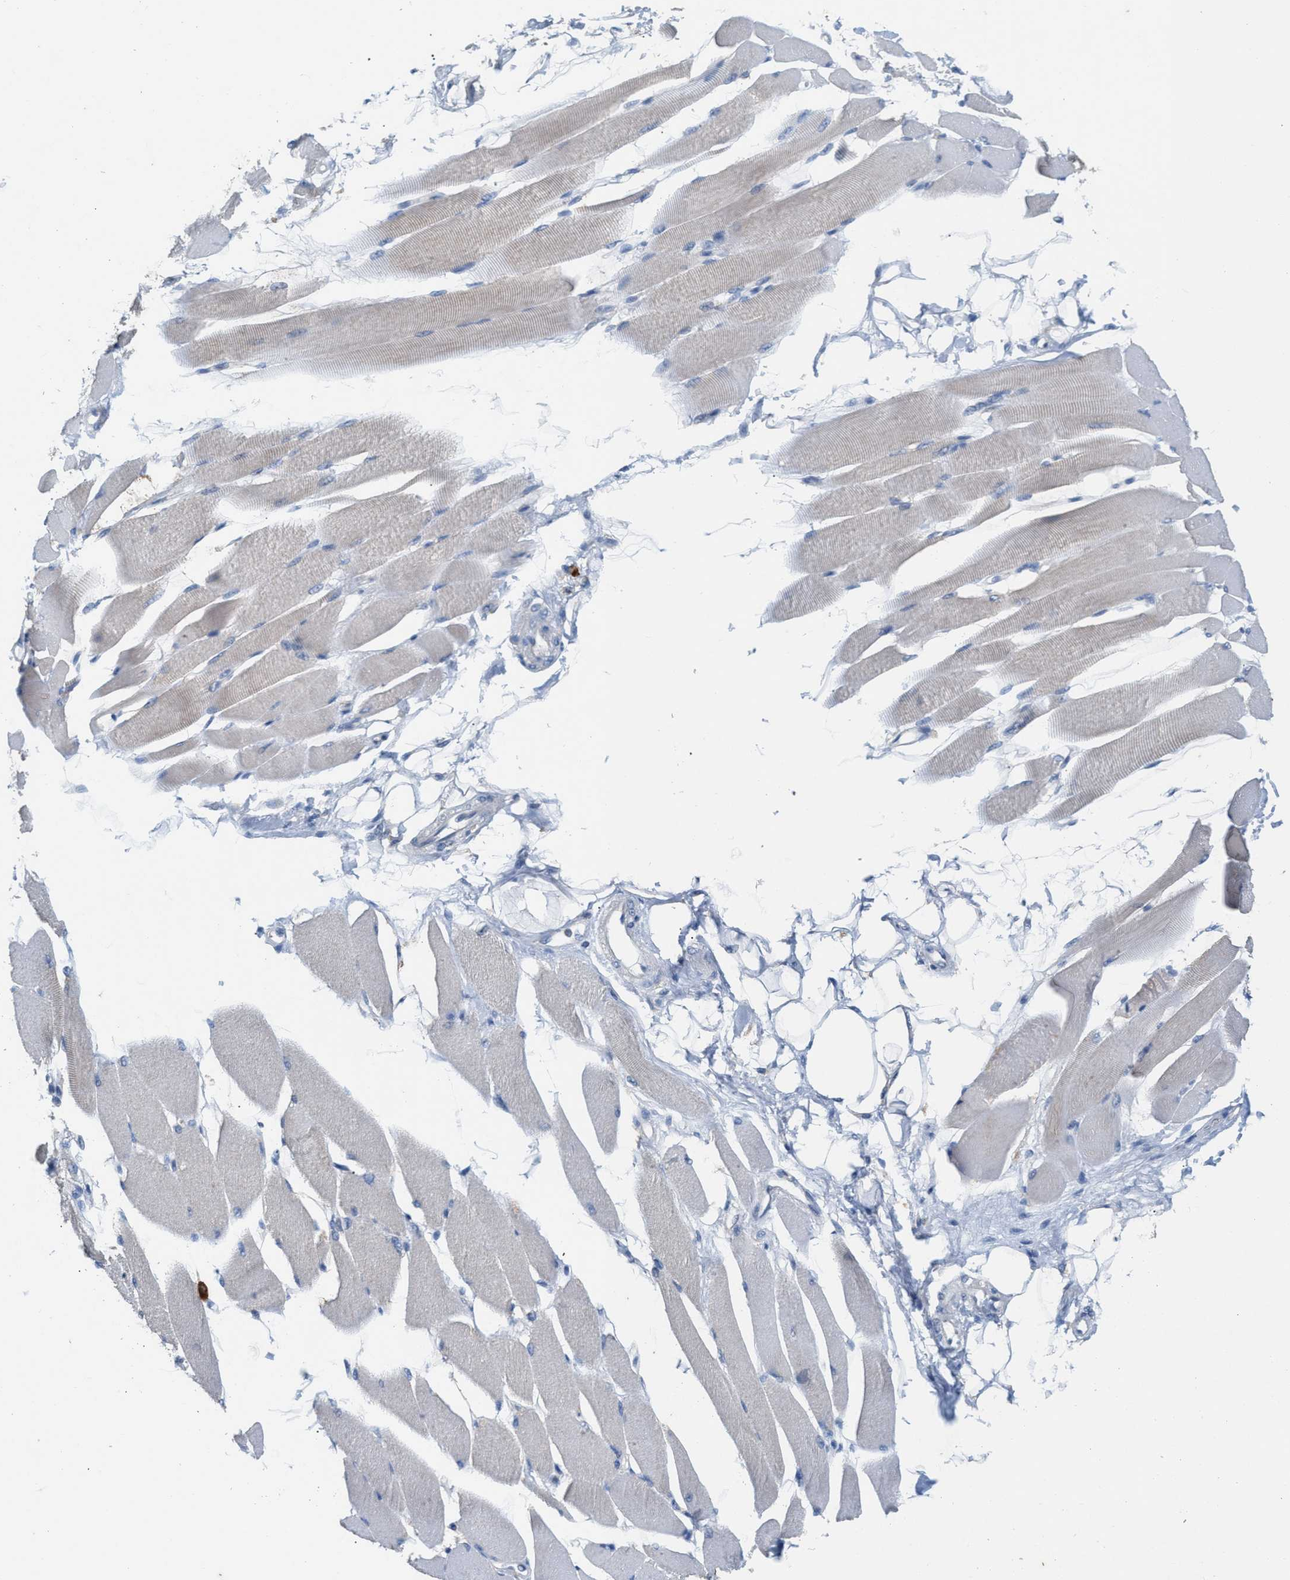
{"staining": {"intensity": "negative", "quantity": "none", "location": "none"}, "tissue": "skeletal muscle", "cell_type": "Myocytes", "image_type": "normal", "snomed": [{"axis": "morphology", "description": "Normal tissue, NOS"}, {"axis": "topography", "description": "Skeletal muscle"}, {"axis": "topography", "description": "Peripheral nerve tissue"}], "caption": "Immunohistochemical staining of benign skeletal muscle shows no significant staining in myocytes. (DAB IHC with hematoxylin counter stain).", "gene": "DYNC2I1", "patient": {"sex": "female", "age": 84}}